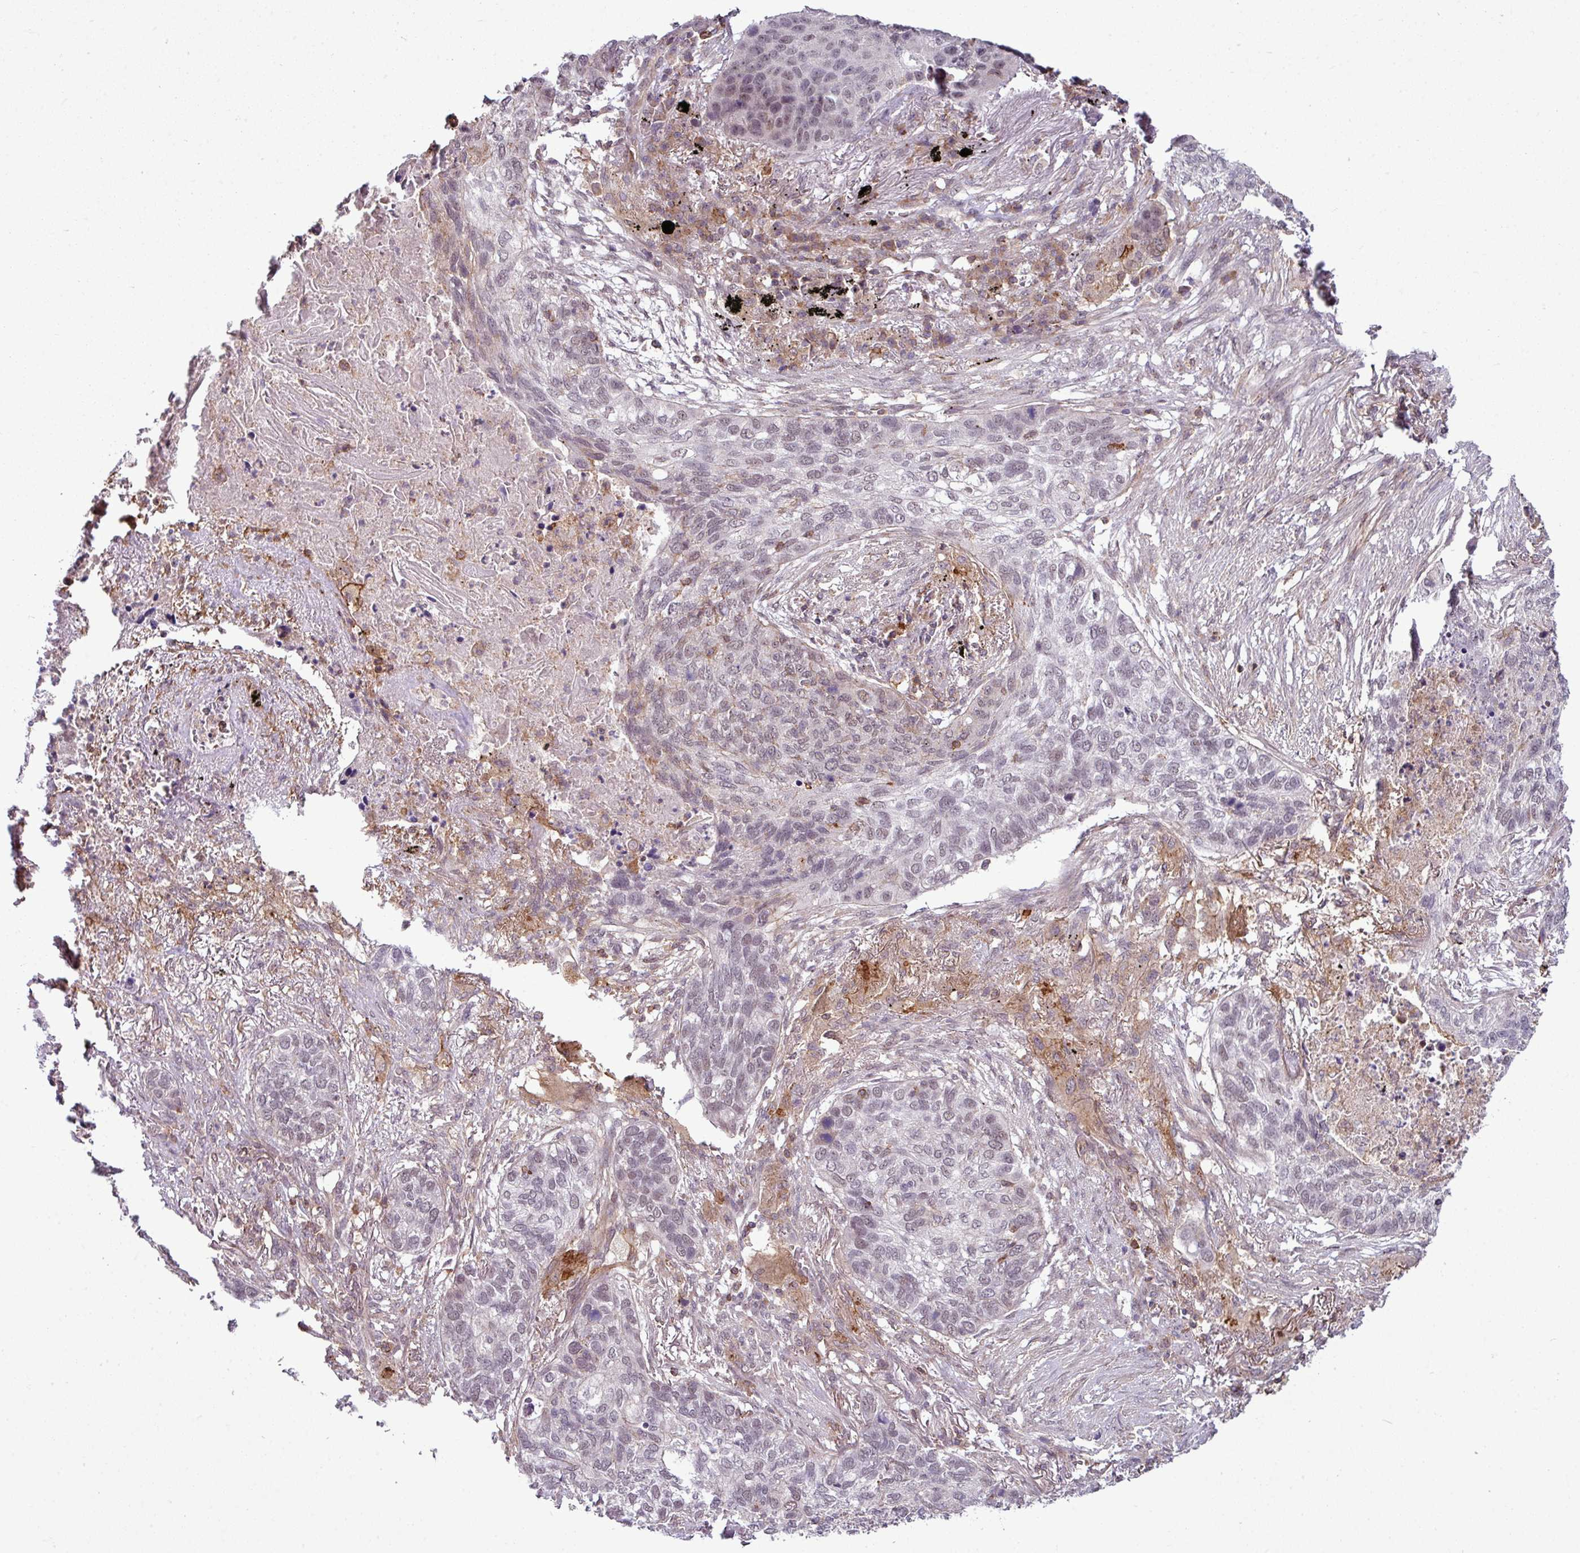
{"staining": {"intensity": "weak", "quantity": "<25%", "location": "nuclear"}, "tissue": "lung cancer", "cell_type": "Tumor cells", "image_type": "cancer", "snomed": [{"axis": "morphology", "description": "Squamous cell carcinoma, NOS"}, {"axis": "topography", "description": "Lung"}], "caption": "A micrograph of lung cancer (squamous cell carcinoma) stained for a protein exhibits no brown staining in tumor cells.", "gene": "ZC2HC1C", "patient": {"sex": "female", "age": 63}}